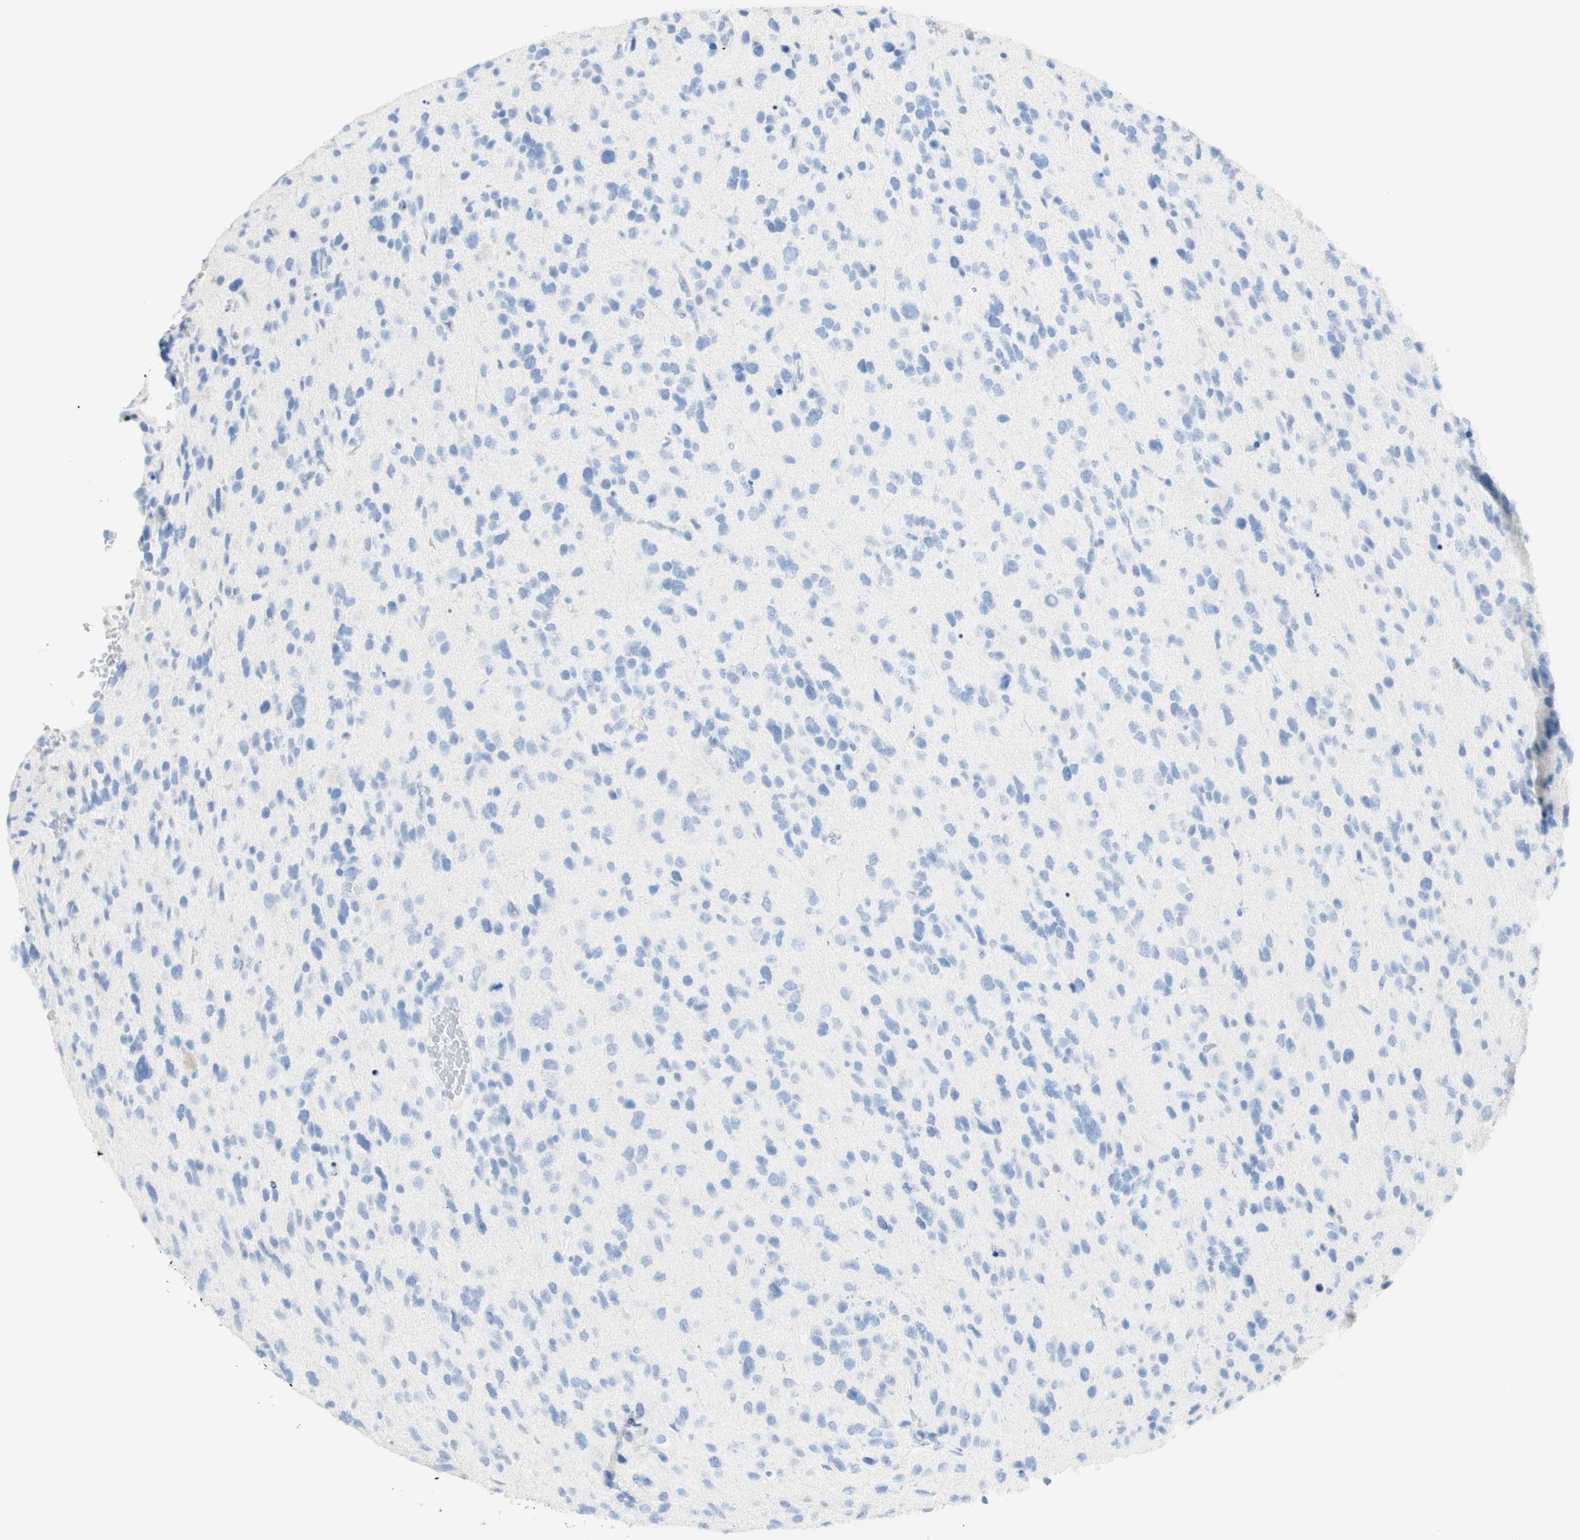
{"staining": {"intensity": "negative", "quantity": "none", "location": "none"}, "tissue": "glioma", "cell_type": "Tumor cells", "image_type": "cancer", "snomed": [{"axis": "morphology", "description": "Glioma, malignant, High grade"}, {"axis": "topography", "description": "Brain"}], "caption": "Tumor cells show no significant staining in high-grade glioma (malignant).", "gene": "TPO", "patient": {"sex": "female", "age": 58}}